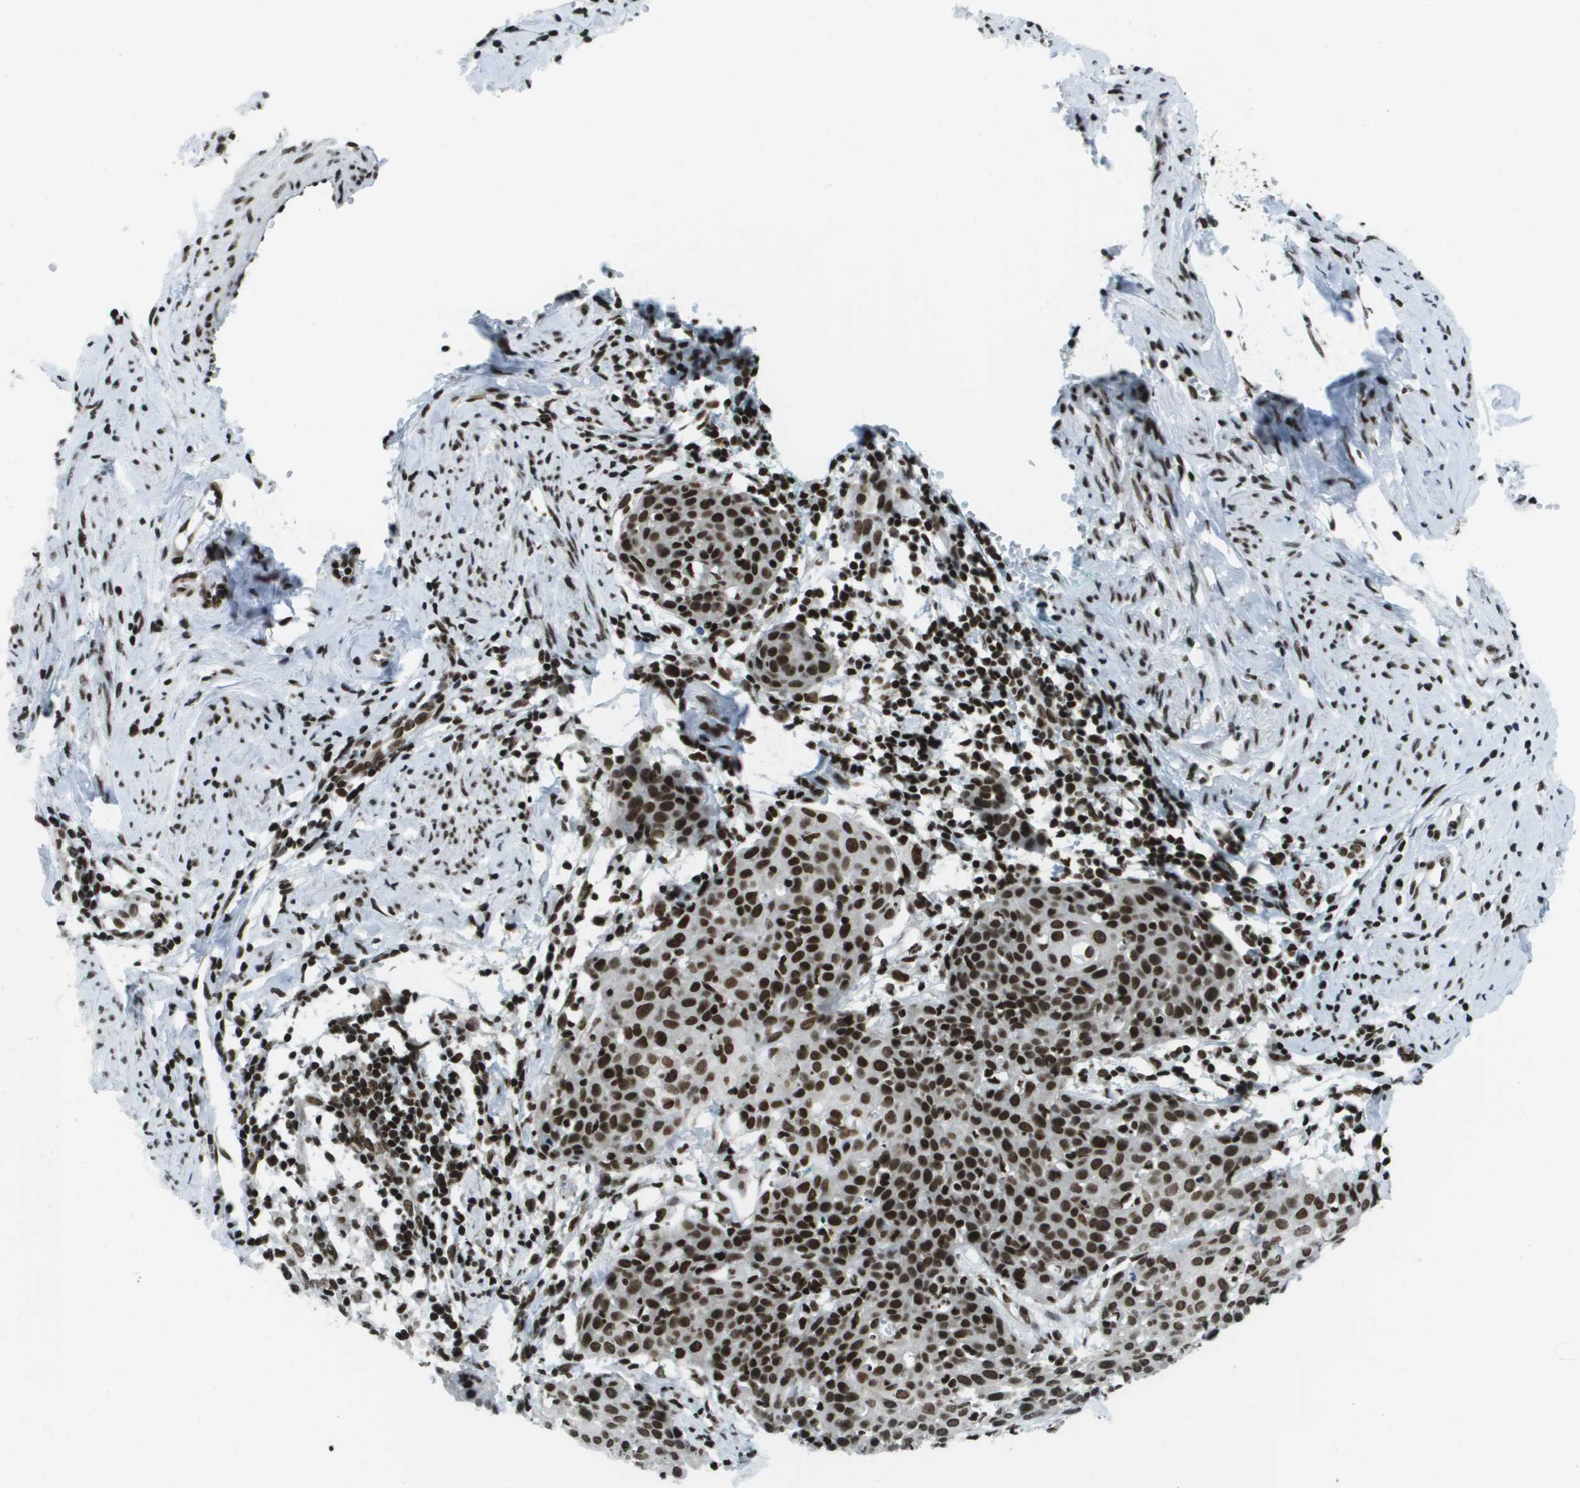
{"staining": {"intensity": "strong", "quantity": ">75%", "location": "nuclear"}, "tissue": "cervical cancer", "cell_type": "Tumor cells", "image_type": "cancer", "snomed": [{"axis": "morphology", "description": "Squamous cell carcinoma, NOS"}, {"axis": "topography", "description": "Cervix"}], "caption": "Protein staining by immunohistochemistry shows strong nuclear staining in about >75% of tumor cells in cervical squamous cell carcinoma.", "gene": "GLYR1", "patient": {"sex": "female", "age": 38}}